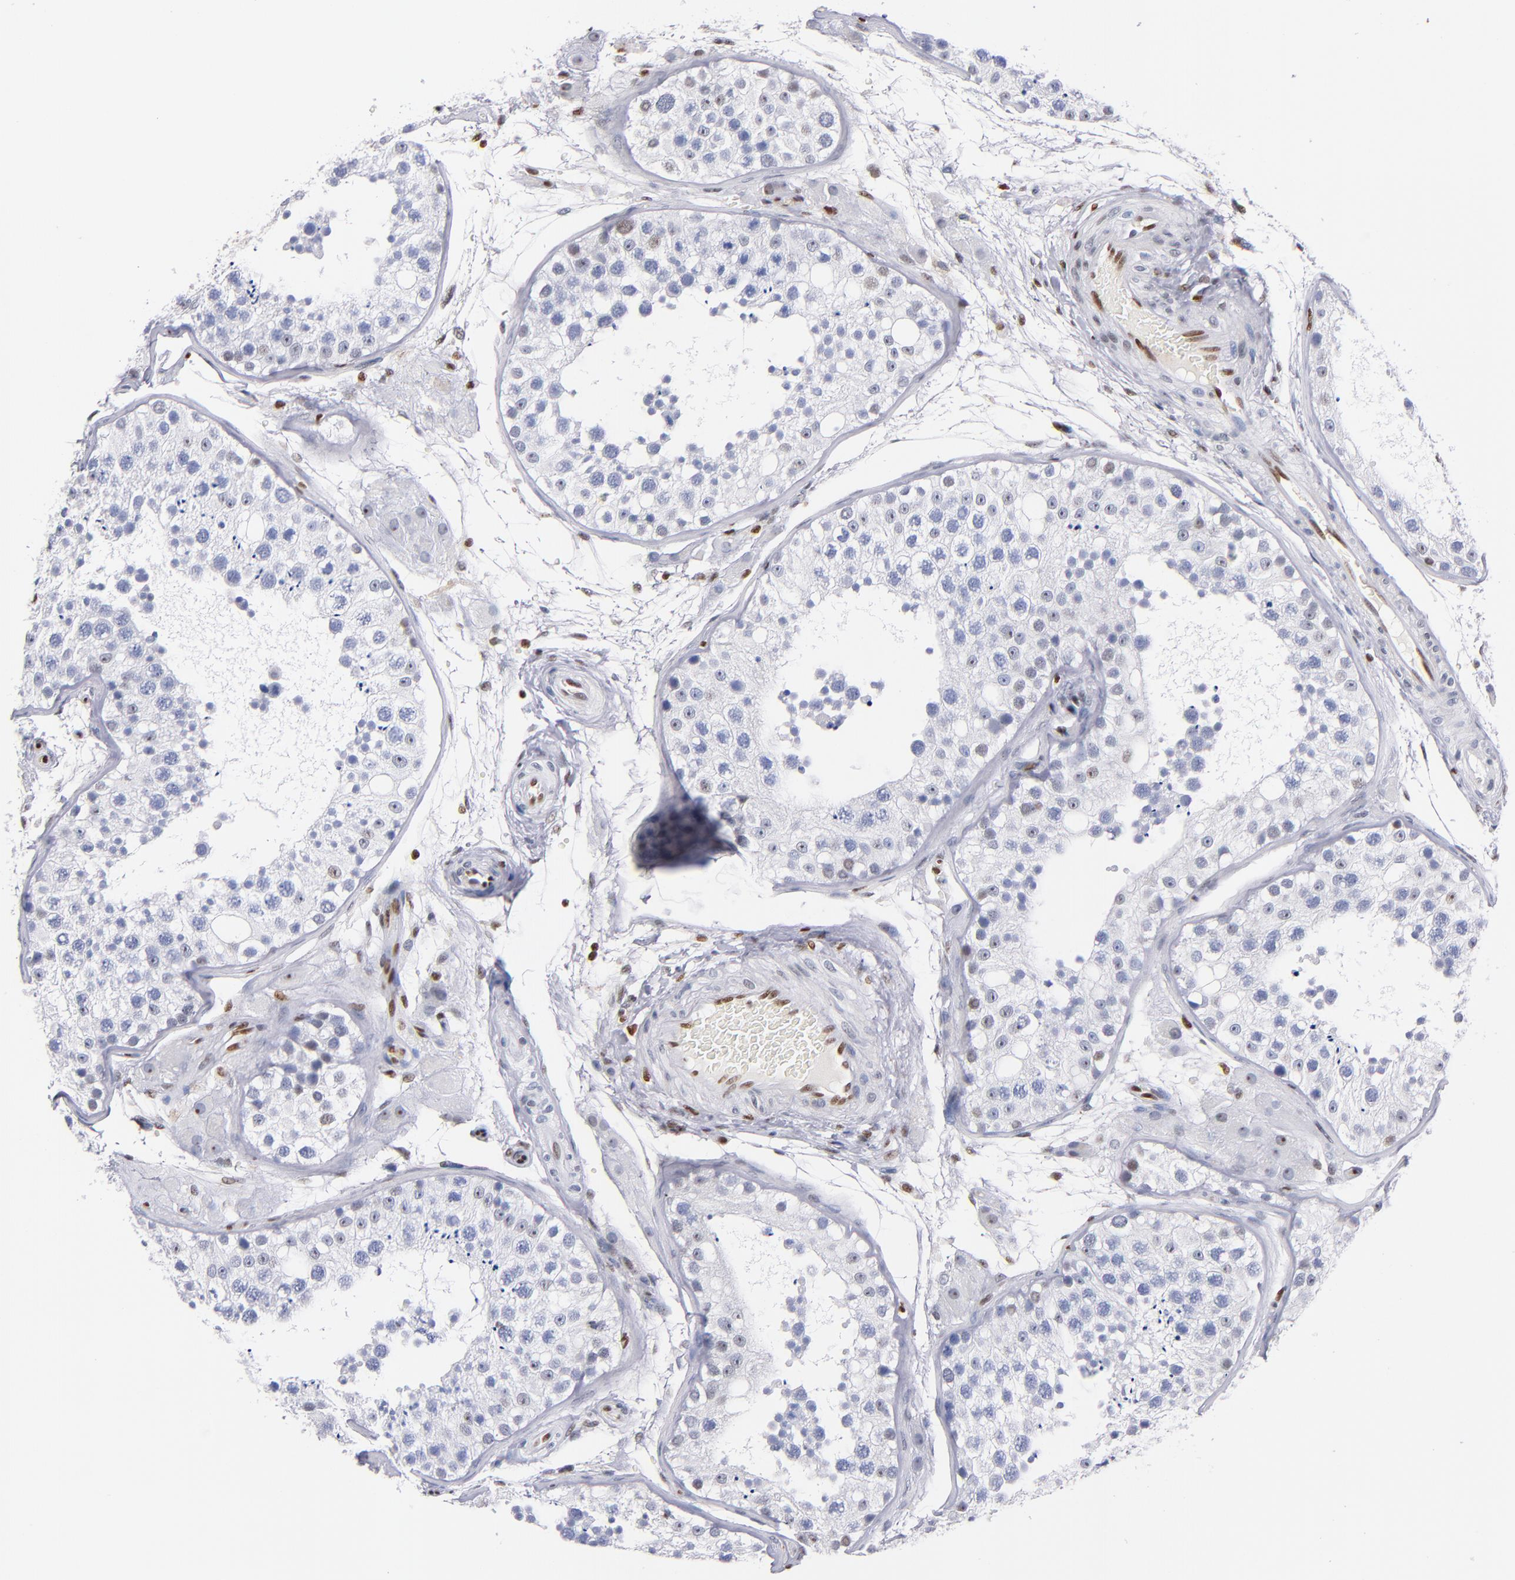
{"staining": {"intensity": "negative", "quantity": "none", "location": "none"}, "tissue": "testis", "cell_type": "Cells in seminiferous ducts", "image_type": "normal", "snomed": [{"axis": "morphology", "description": "Normal tissue, NOS"}, {"axis": "topography", "description": "Testis"}], "caption": "DAB (3,3'-diaminobenzidine) immunohistochemical staining of normal human testis displays no significant staining in cells in seminiferous ducts. (DAB (3,3'-diaminobenzidine) immunohistochemistry (IHC), high magnification).", "gene": "IFI16", "patient": {"sex": "male", "age": 26}}